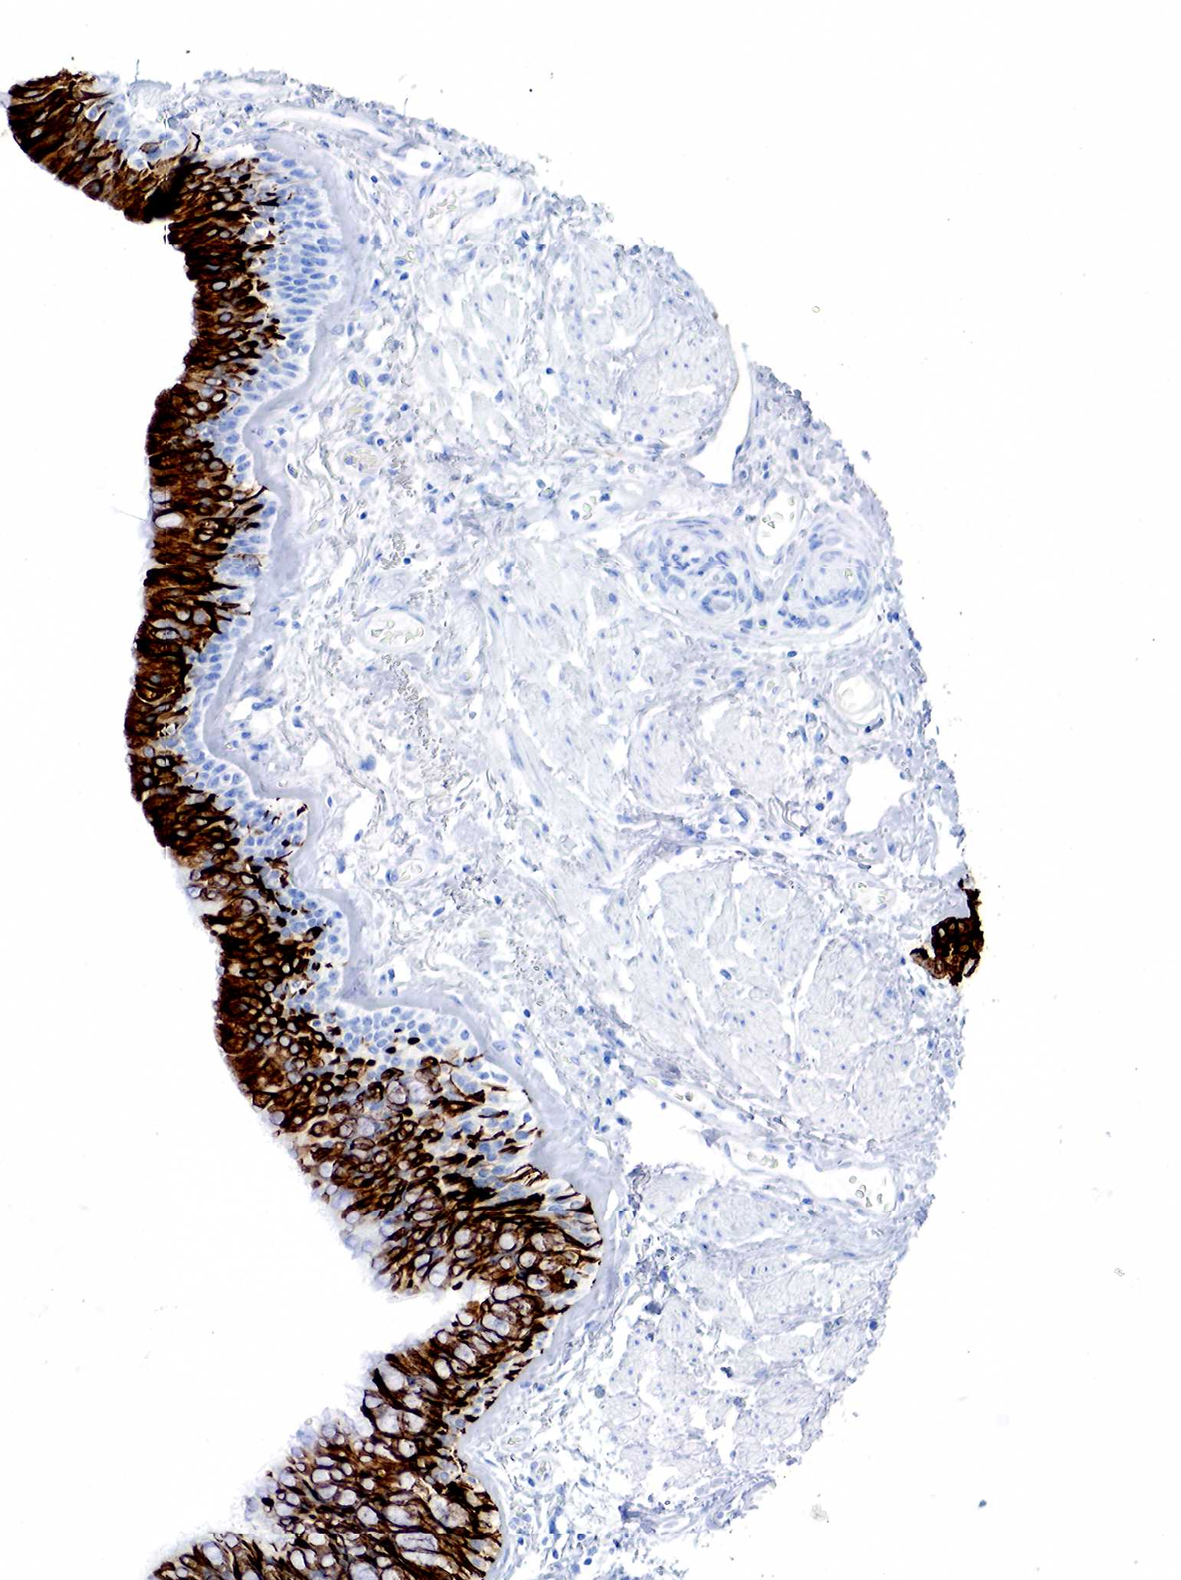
{"staining": {"intensity": "strong", "quantity": ">75%", "location": "cytoplasmic/membranous"}, "tissue": "bronchus", "cell_type": "Respiratory epithelial cells", "image_type": "normal", "snomed": [{"axis": "morphology", "description": "Normal tissue, NOS"}, {"axis": "topography", "description": "Bronchus"}, {"axis": "topography", "description": "Lung"}], "caption": "Strong cytoplasmic/membranous positivity is seen in about >75% of respiratory epithelial cells in unremarkable bronchus.", "gene": "KRT7", "patient": {"sex": "female", "age": 57}}